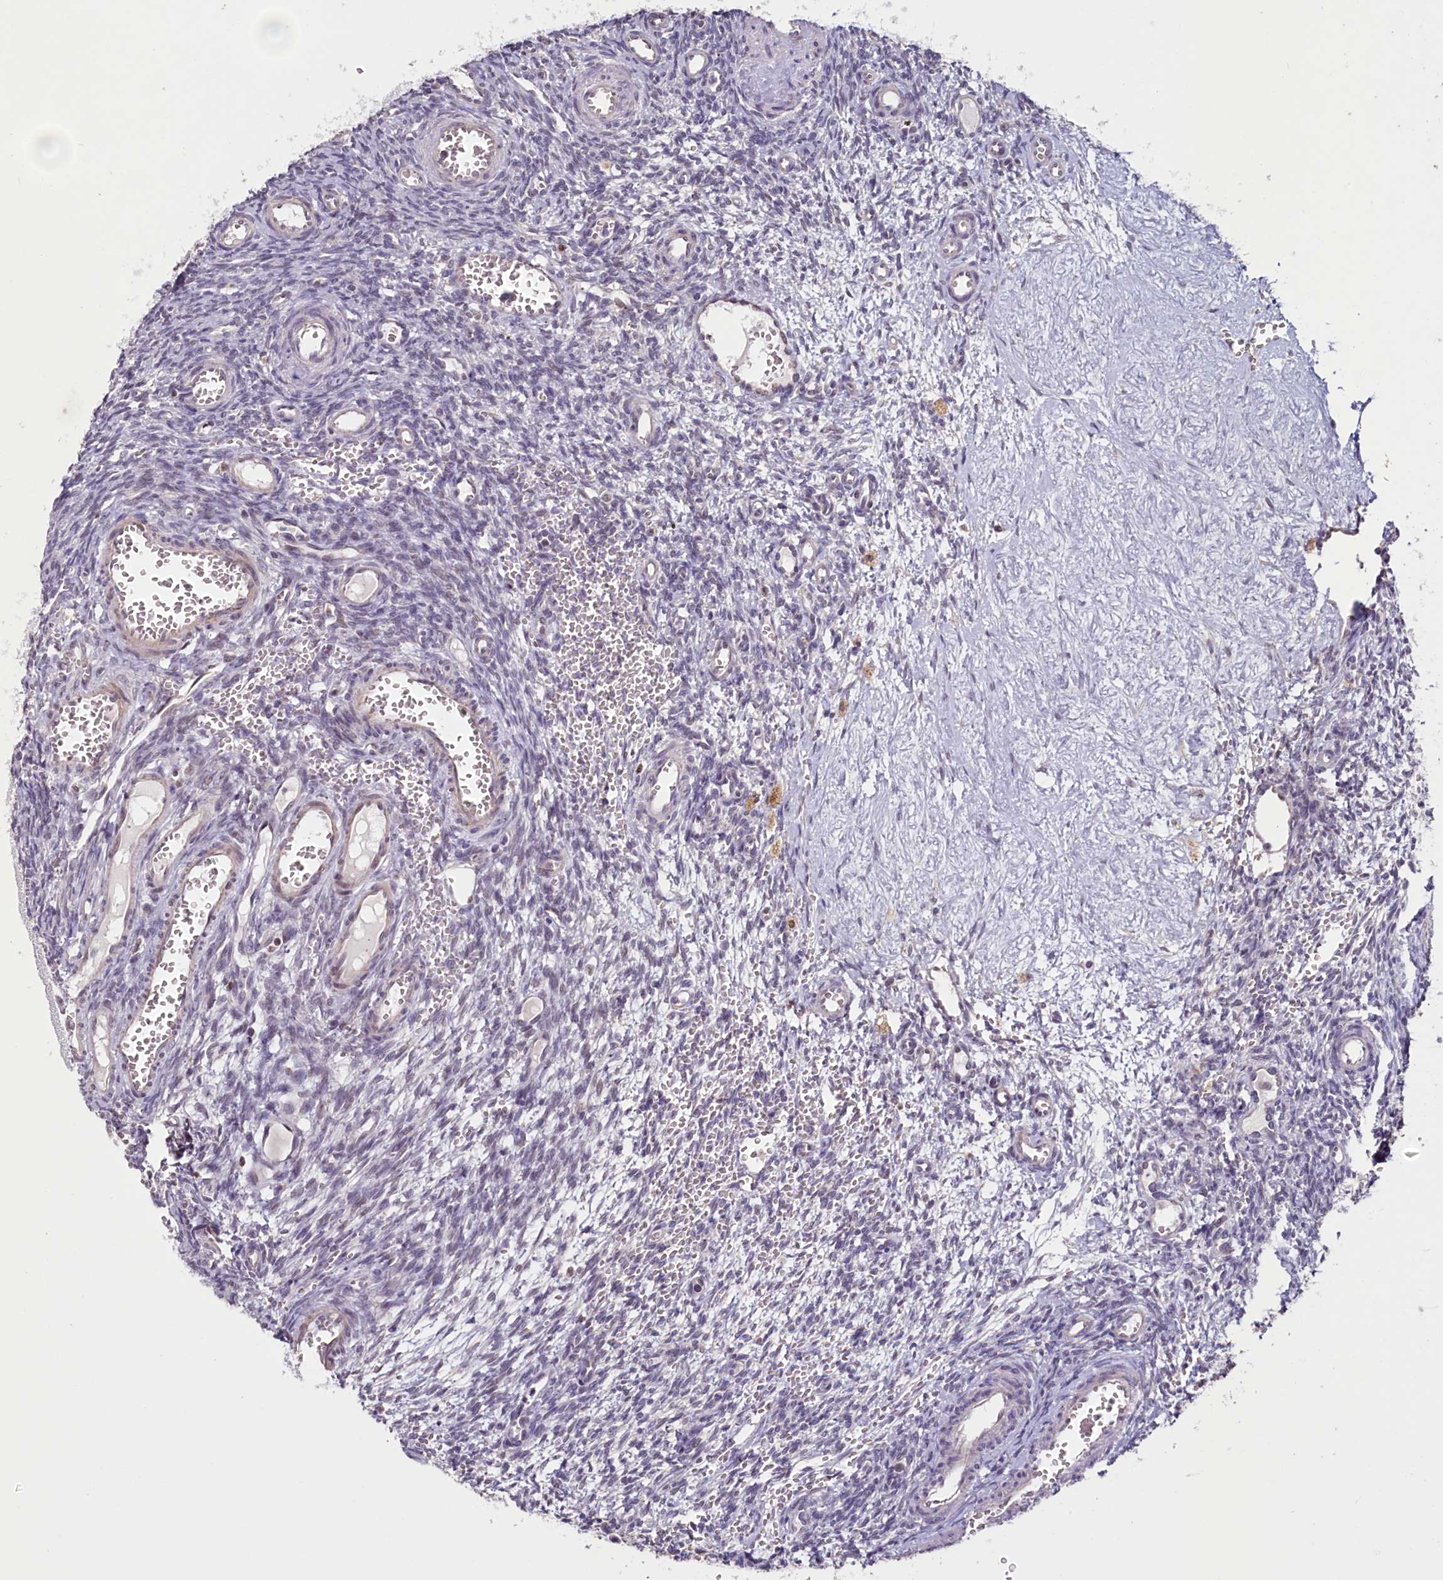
{"staining": {"intensity": "negative", "quantity": "none", "location": "none"}, "tissue": "ovary", "cell_type": "Ovarian stroma cells", "image_type": "normal", "snomed": [{"axis": "morphology", "description": "Normal tissue, NOS"}, {"axis": "topography", "description": "Ovary"}], "caption": "Immunohistochemistry (IHC) of unremarkable human ovary shows no expression in ovarian stroma cells. (DAB IHC, high magnification).", "gene": "PDE6D", "patient": {"sex": "female", "age": 39}}